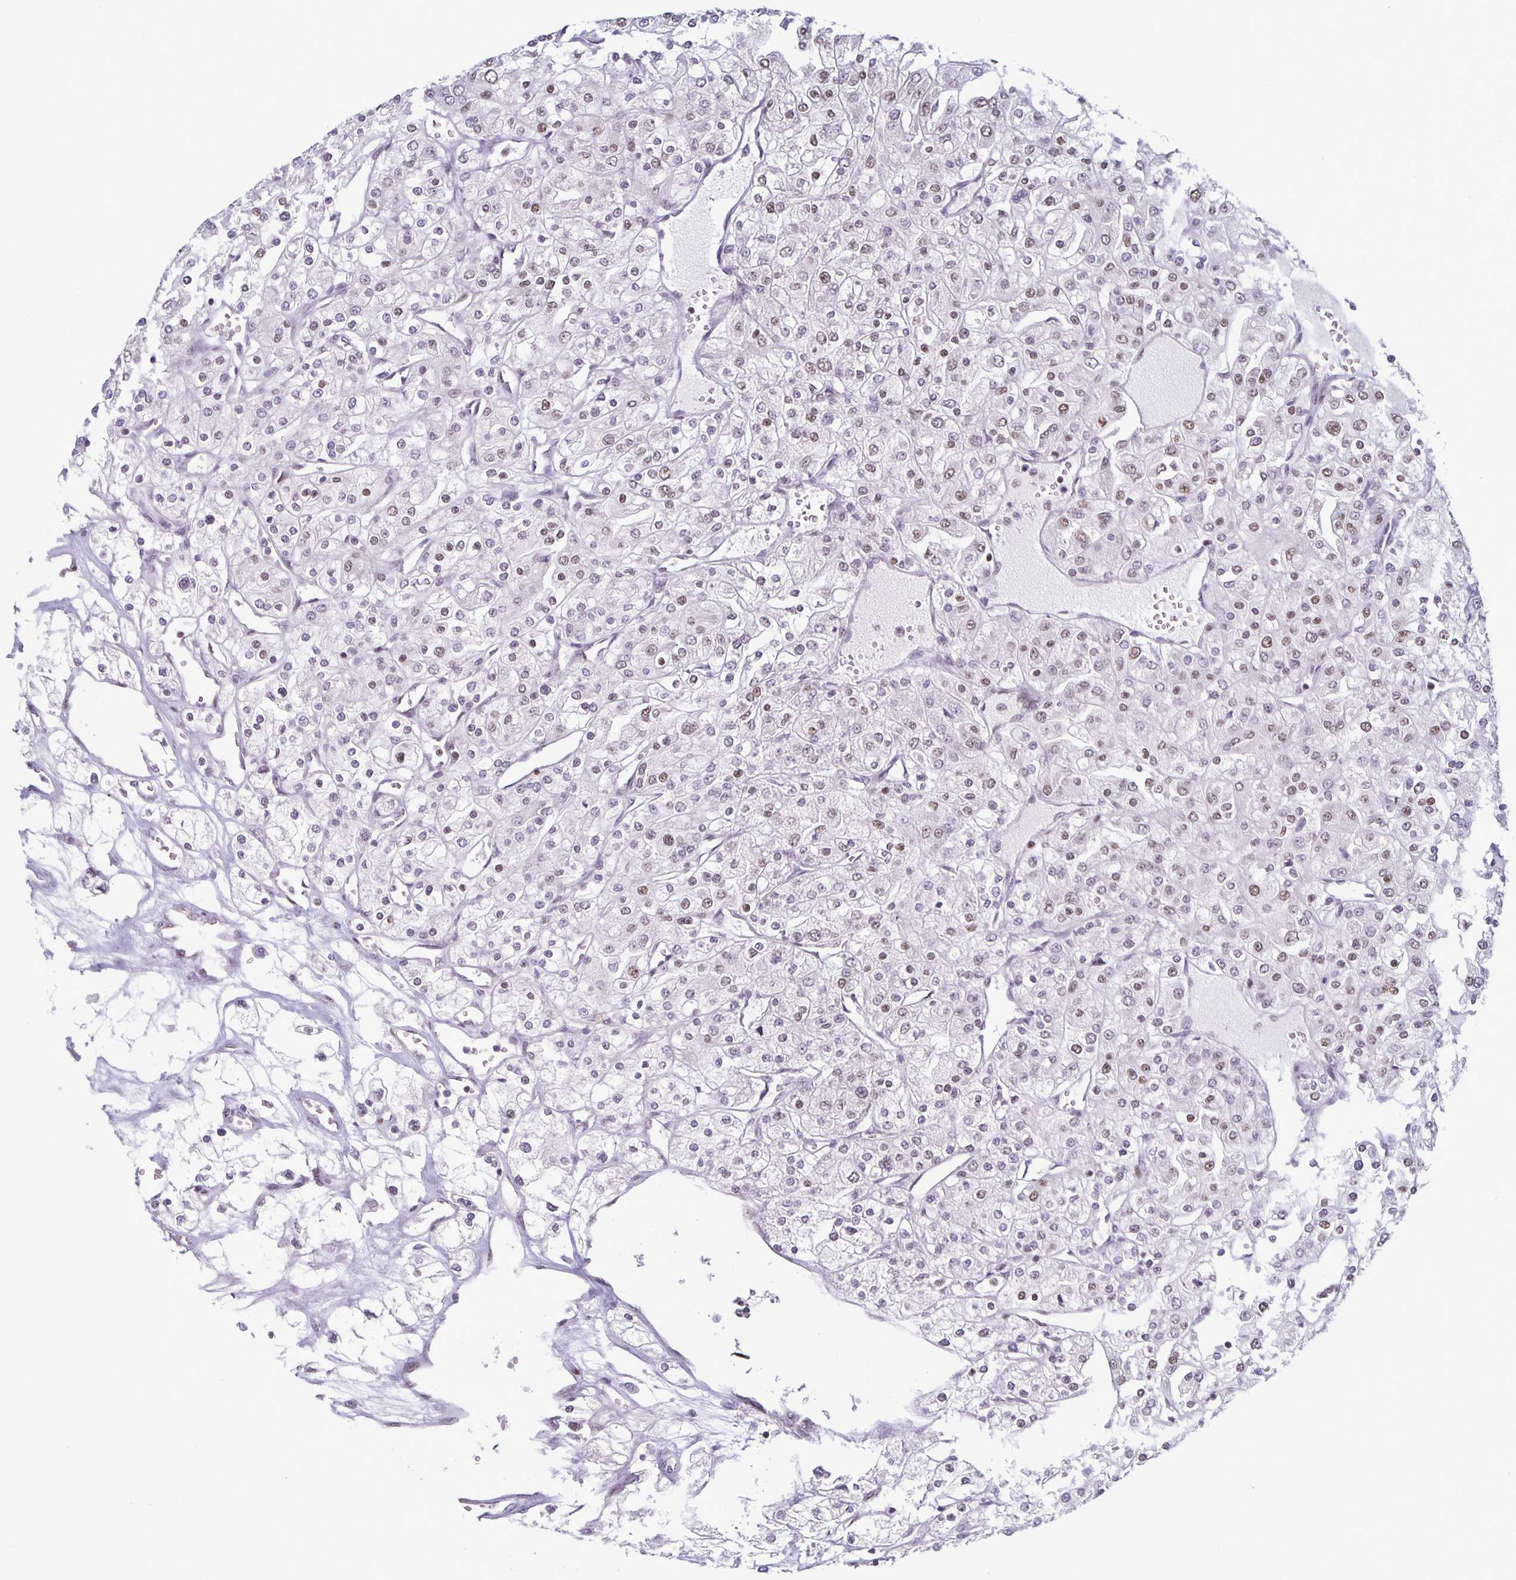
{"staining": {"intensity": "weak", "quantity": "25%-75%", "location": "nuclear"}, "tissue": "renal cancer", "cell_type": "Tumor cells", "image_type": "cancer", "snomed": [{"axis": "morphology", "description": "Adenocarcinoma, NOS"}, {"axis": "topography", "description": "Kidney"}], "caption": "Immunohistochemistry of human renal cancer reveals low levels of weak nuclear positivity in approximately 25%-75% of tumor cells.", "gene": "JUND", "patient": {"sex": "male", "age": 80}}